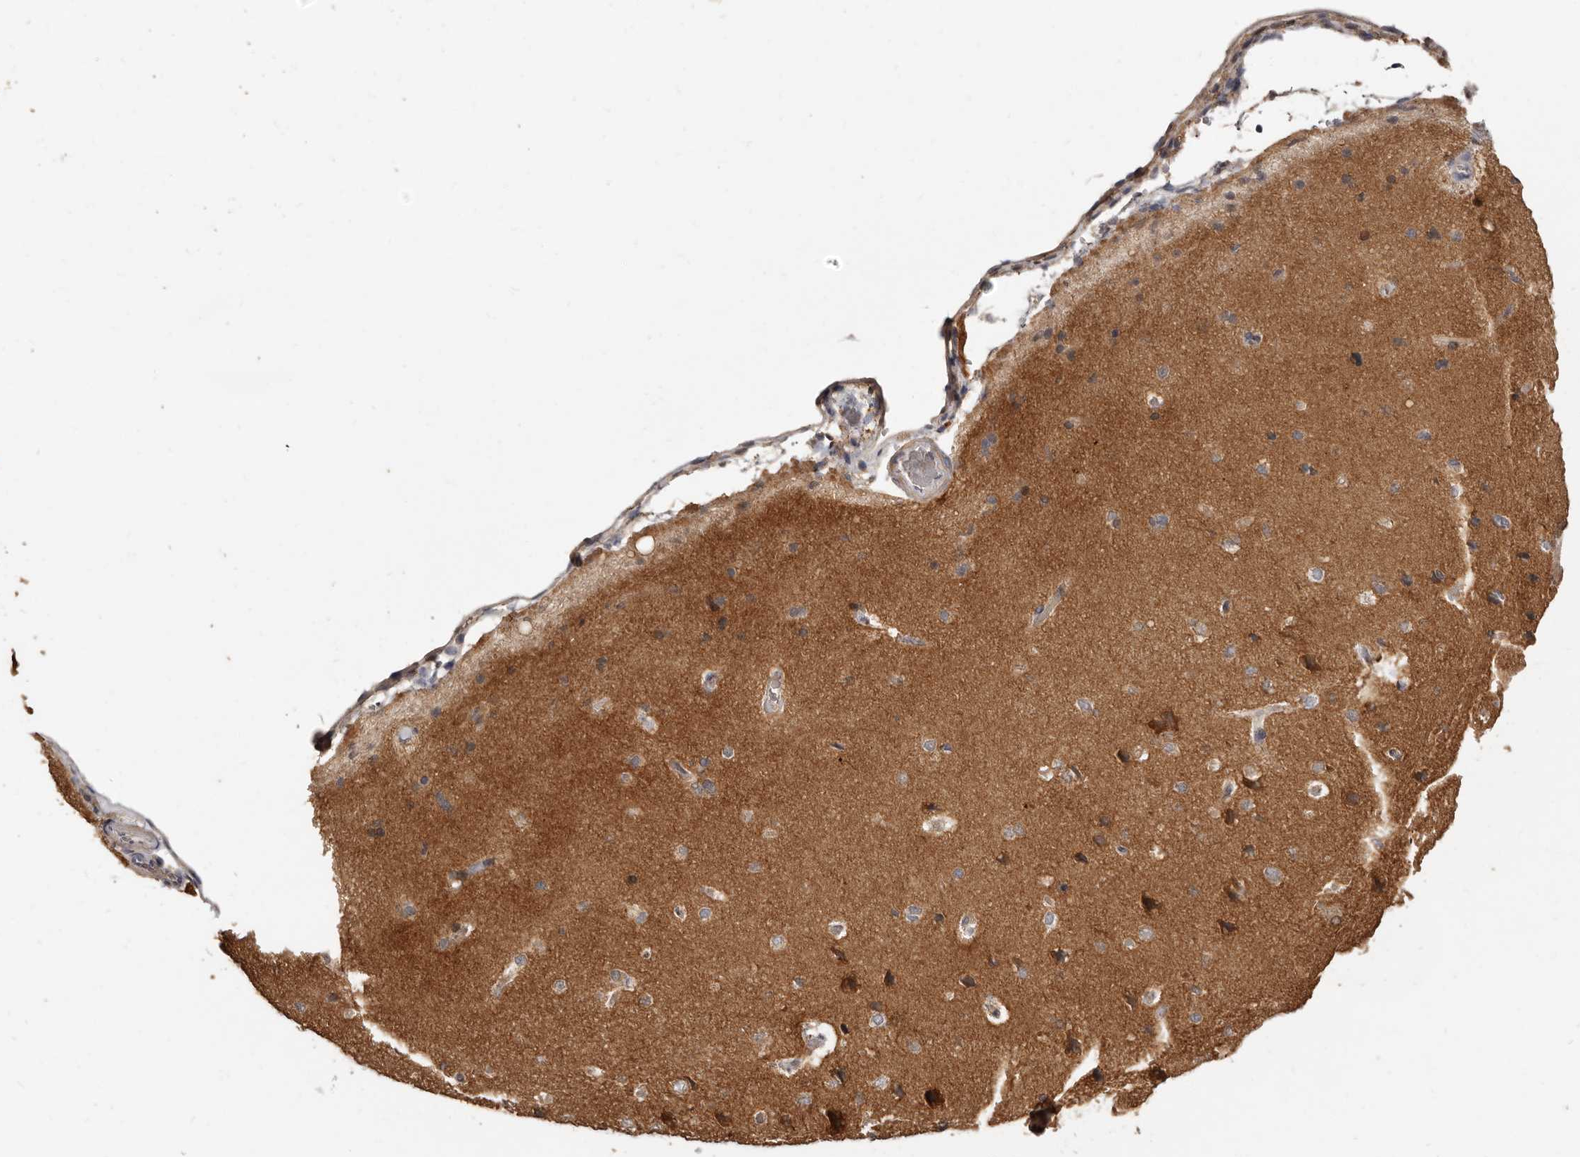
{"staining": {"intensity": "weak", "quantity": ">75%", "location": "cytoplasmic/membranous"}, "tissue": "cerebral cortex", "cell_type": "Endothelial cells", "image_type": "normal", "snomed": [{"axis": "morphology", "description": "Normal tissue, NOS"}, {"axis": "topography", "description": "Cerebral cortex"}], "caption": "Cerebral cortex stained with DAB immunohistochemistry (IHC) demonstrates low levels of weak cytoplasmic/membranous positivity in about >75% of endothelial cells.", "gene": "INAVA", "patient": {"sex": "male", "age": 62}}